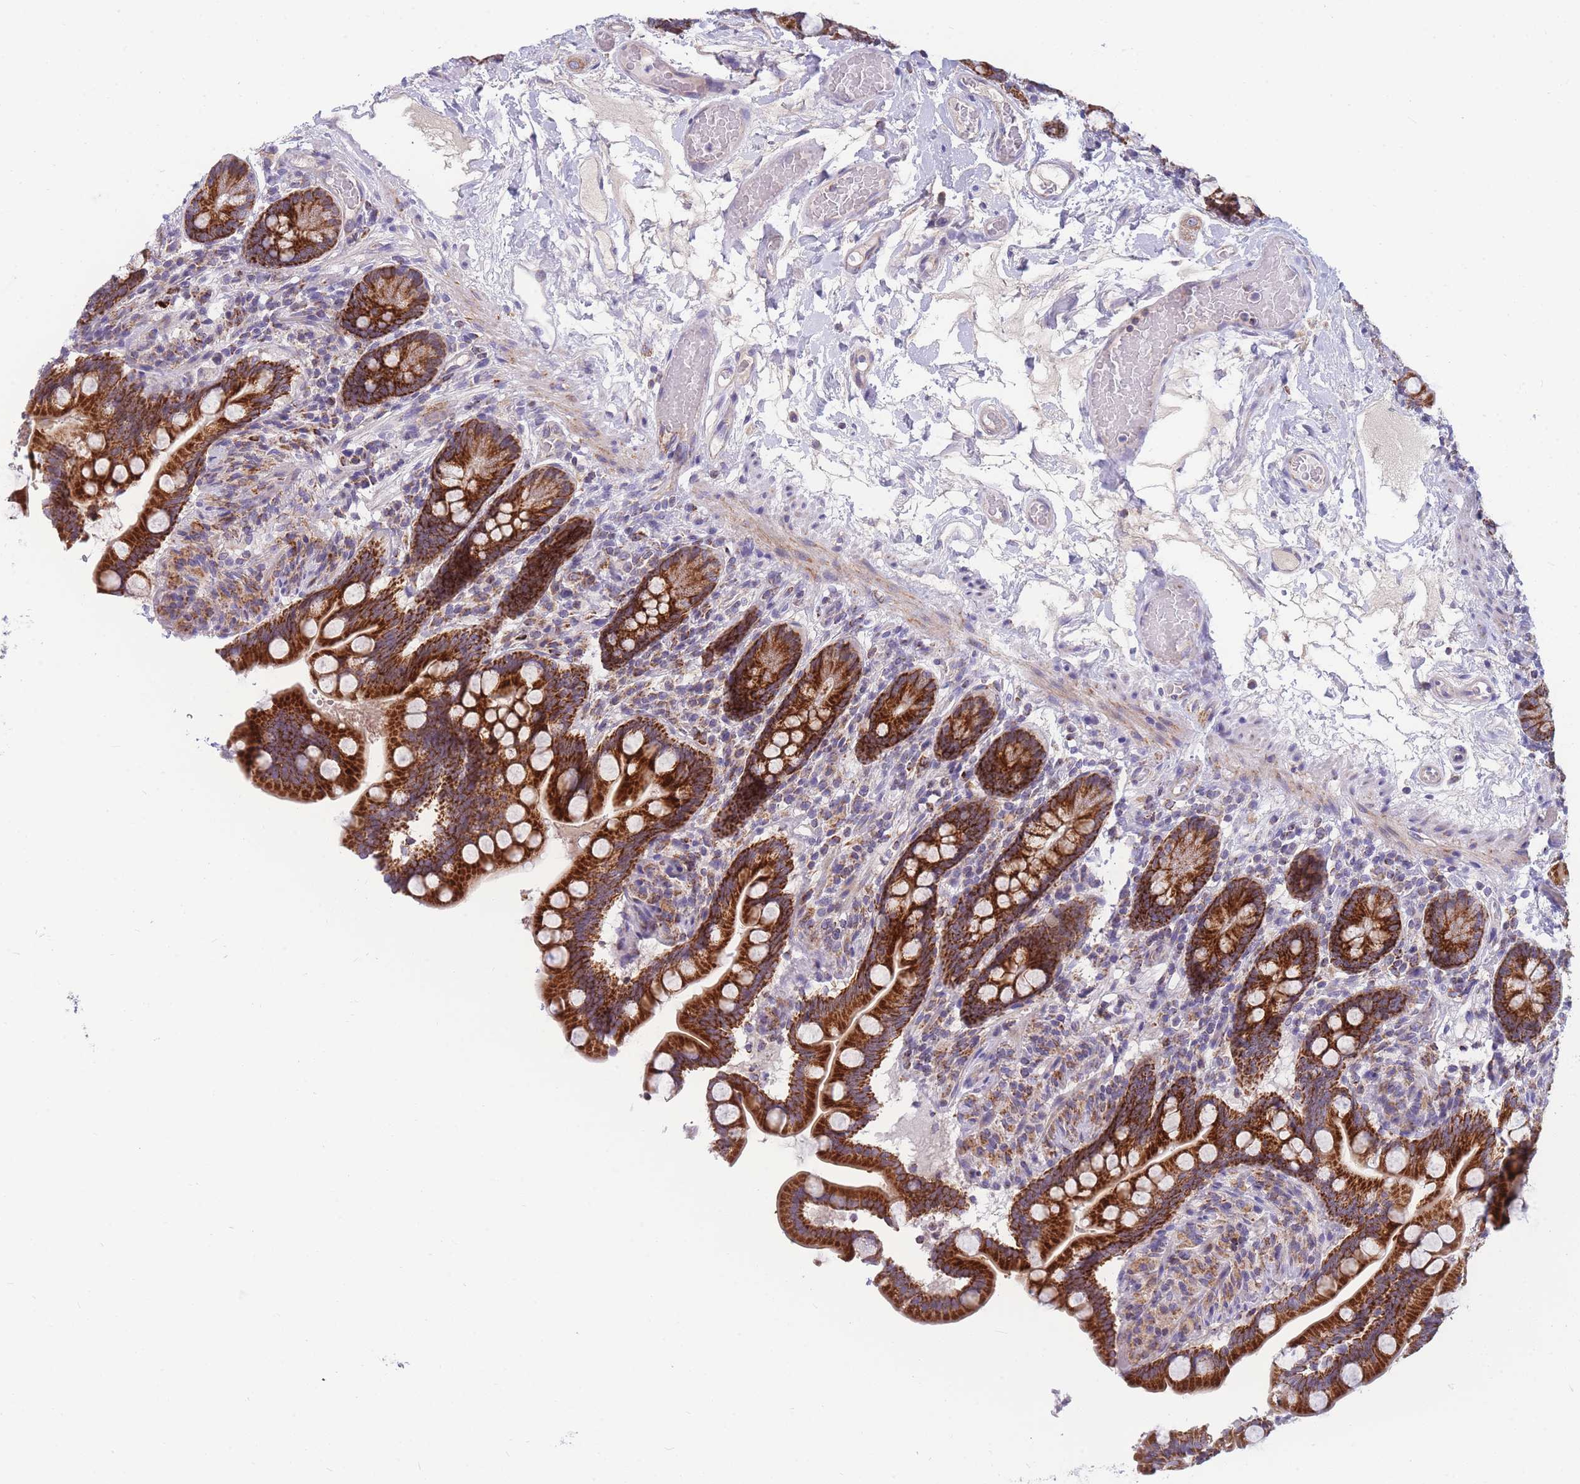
{"staining": {"intensity": "strong", "quantity": ">75%", "location": "cytoplasmic/membranous"}, "tissue": "small intestine", "cell_type": "Glandular cells", "image_type": "normal", "snomed": [{"axis": "morphology", "description": "Normal tissue, NOS"}, {"axis": "topography", "description": "Small intestine"}], "caption": "Immunohistochemistry (IHC) histopathology image of benign human small intestine stained for a protein (brown), which shows high levels of strong cytoplasmic/membranous staining in approximately >75% of glandular cells.", "gene": "MRPS11", "patient": {"sex": "female", "age": 64}}